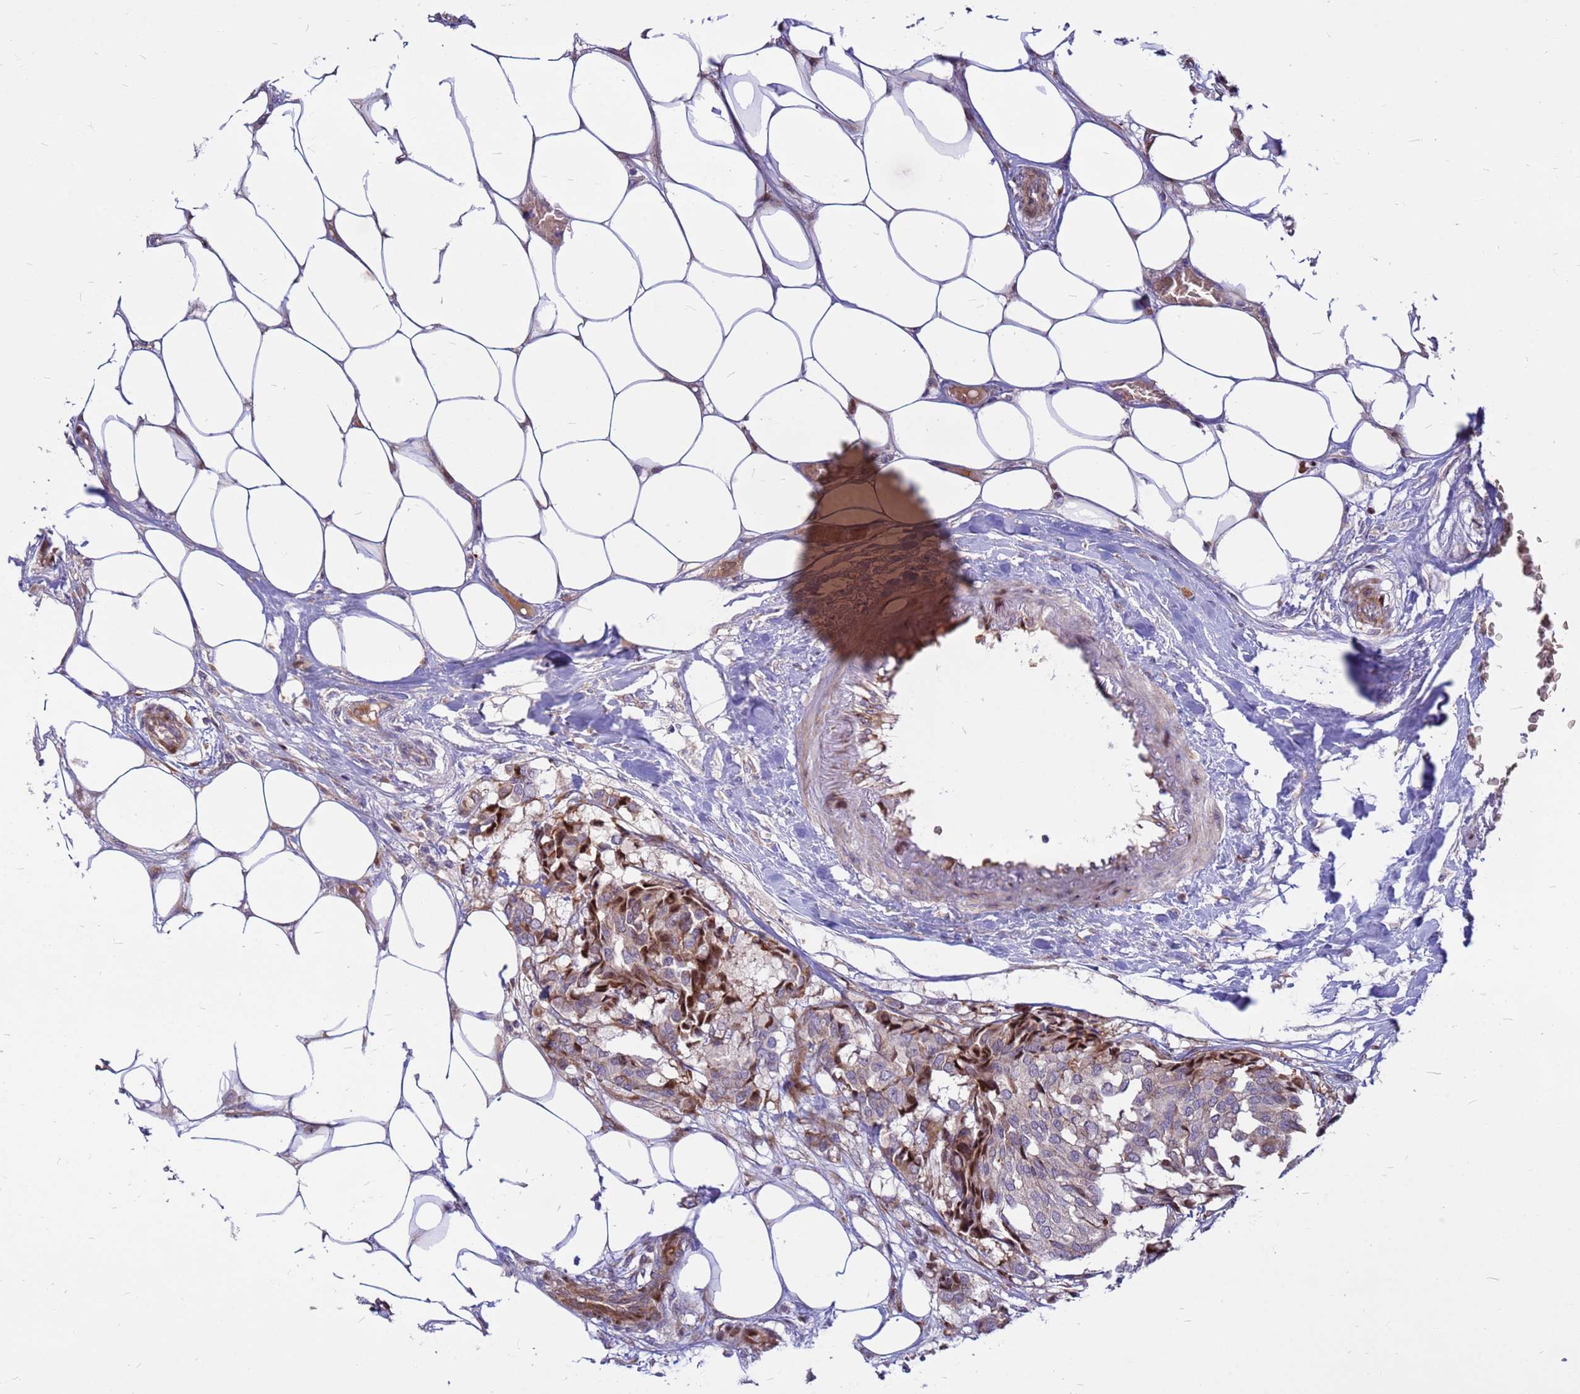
{"staining": {"intensity": "weak", "quantity": "<25%", "location": "cytoplasmic/membranous"}, "tissue": "breast cancer", "cell_type": "Tumor cells", "image_type": "cancer", "snomed": [{"axis": "morphology", "description": "Duct carcinoma"}, {"axis": "topography", "description": "Breast"}], "caption": "Micrograph shows no protein expression in tumor cells of infiltrating ductal carcinoma (breast) tissue.", "gene": "ZNF669", "patient": {"sex": "female", "age": 75}}